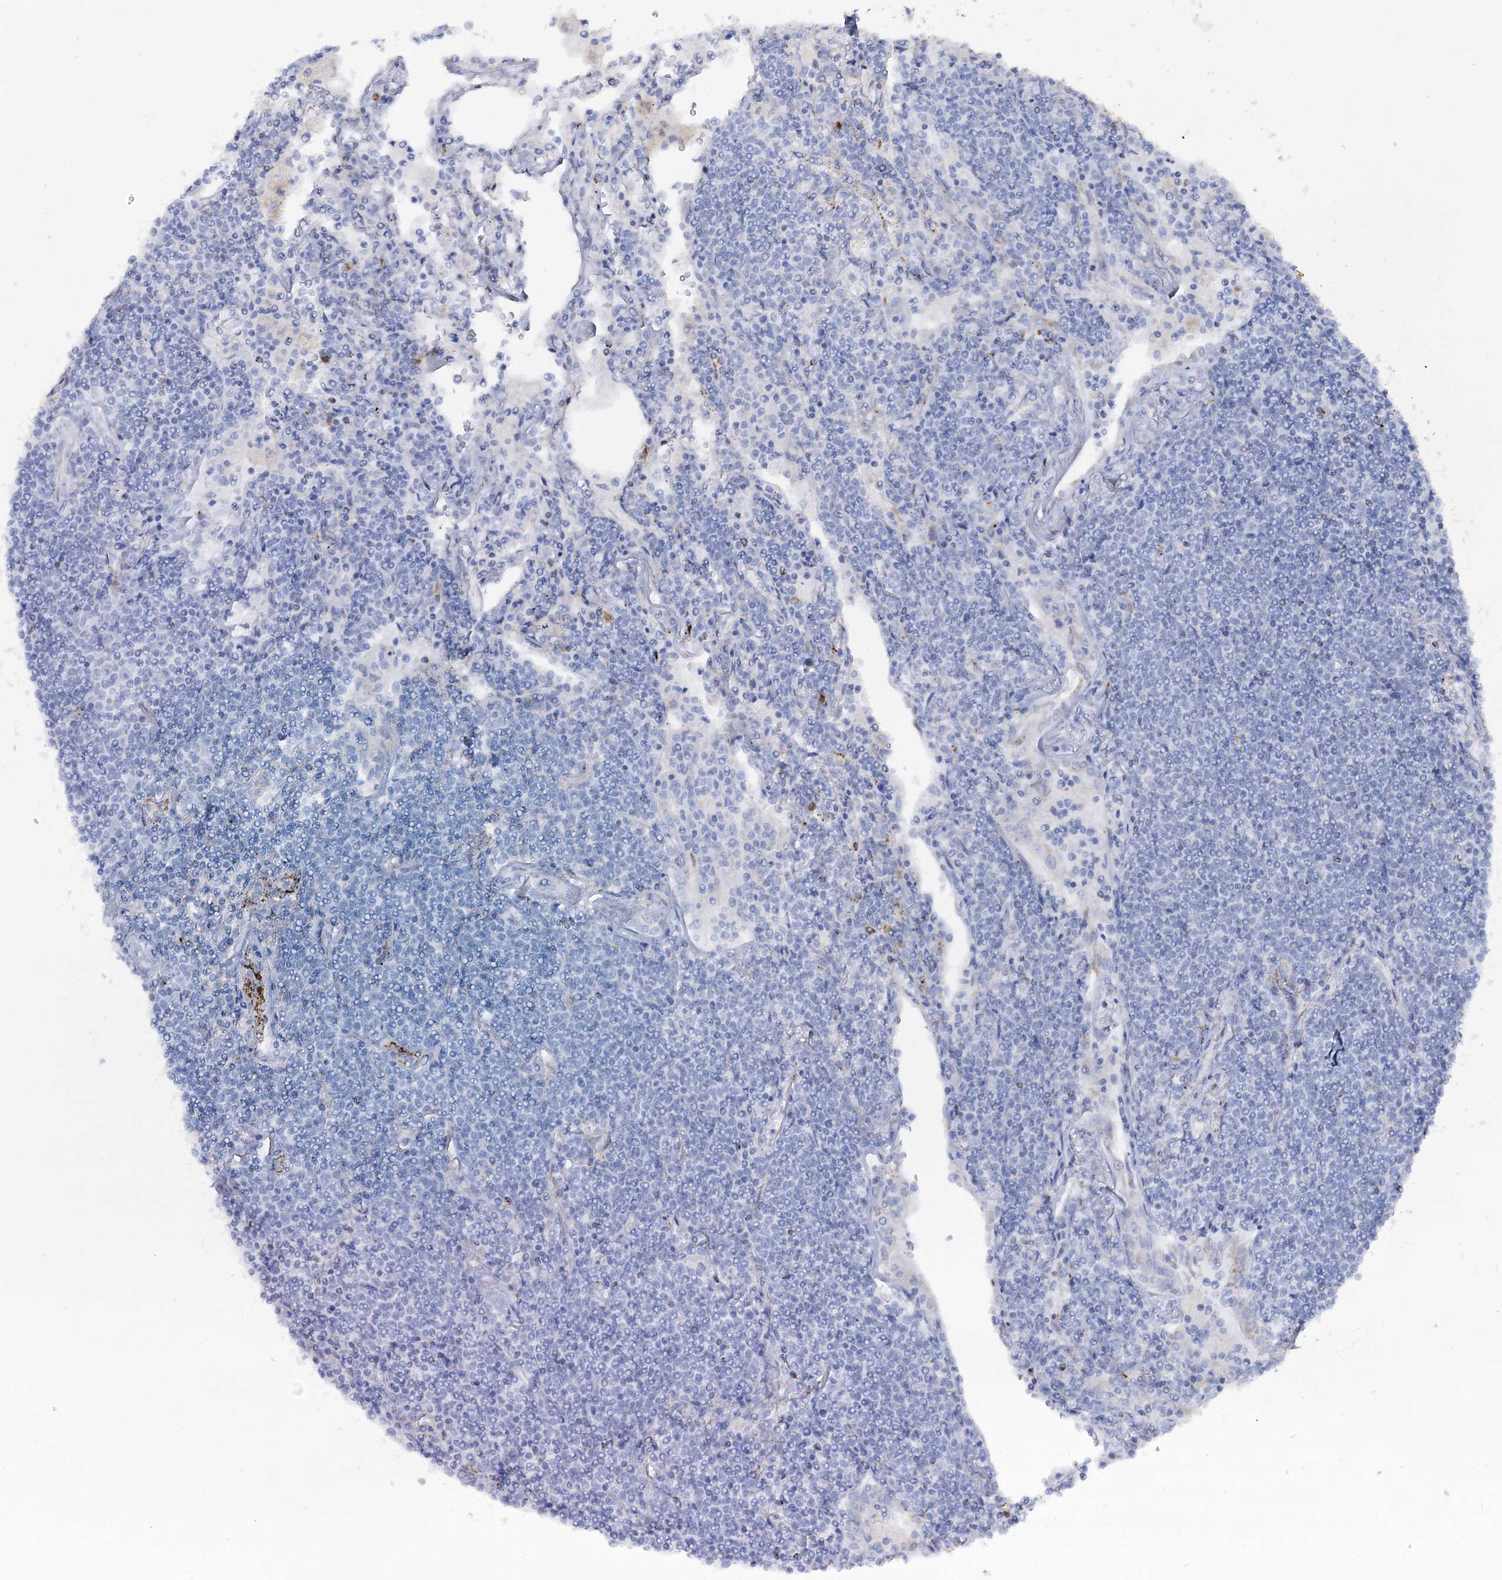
{"staining": {"intensity": "negative", "quantity": "none", "location": "none"}, "tissue": "lymphoma", "cell_type": "Tumor cells", "image_type": "cancer", "snomed": [{"axis": "morphology", "description": "Malignant lymphoma, non-Hodgkin's type, Low grade"}, {"axis": "topography", "description": "Lung"}], "caption": "This is an immunohistochemistry (IHC) histopathology image of human low-grade malignant lymphoma, non-Hodgkin's type. There is no expression in tumor cells.", "gene": "SLC3A1", "patient": {"sex": "female", "age": 71}}